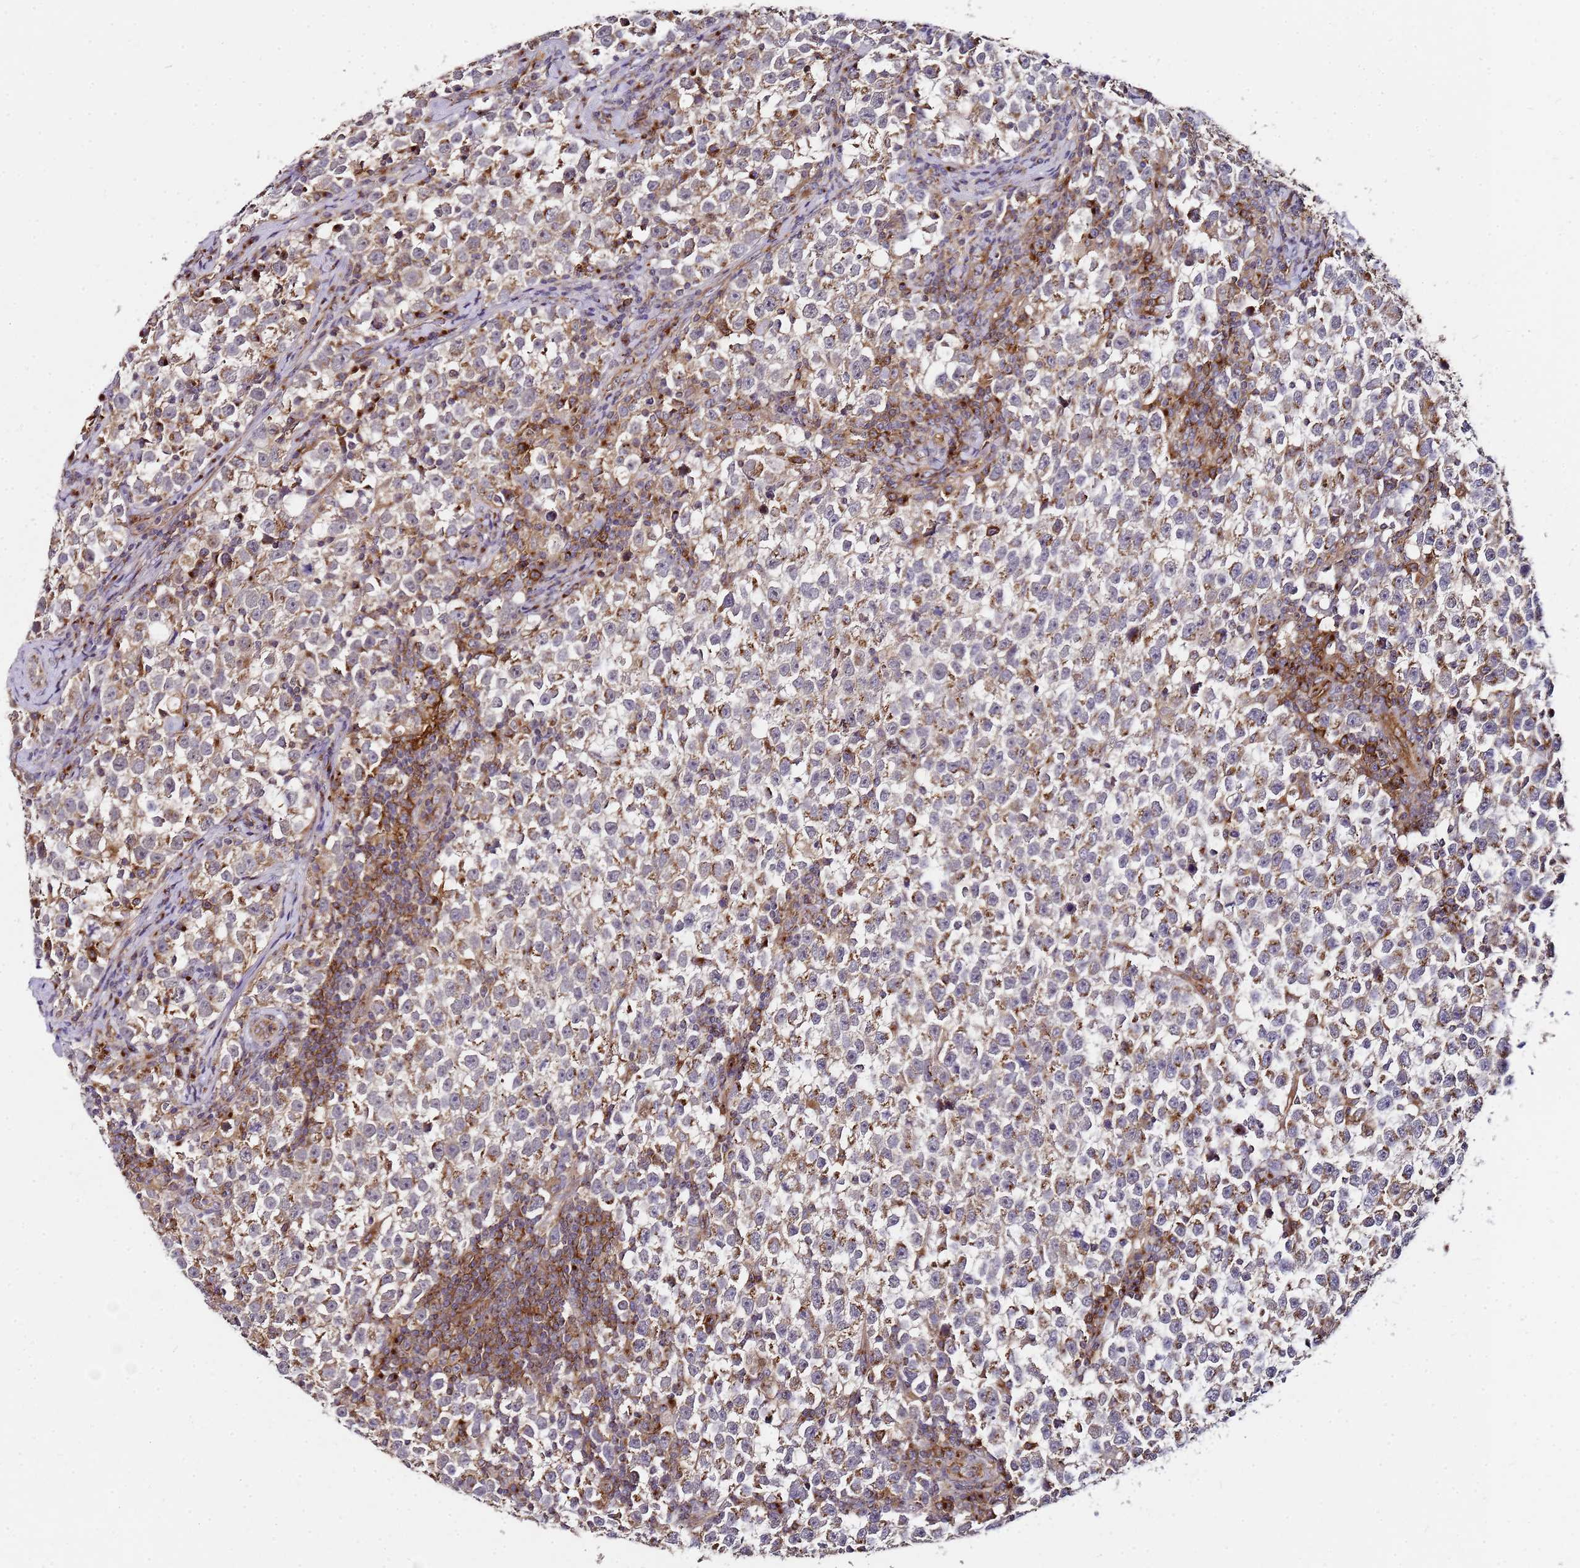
{"staining": {"intensity": "moderate", "quantity": "25%-75%", "location": "cytoplasmic/membranous"}, "tissue": "testis cancer", "cell_type": "Tumor cells", "image_type": "cancer", "snomed": [{"axis": "morphology", "description": "Normal tissue, NOS"}, {"axis": "morphology", "description": "Seminoma, NOS"}, {"axis": "topography", "description": "Testis"}], "caption": "Brown immunohistochemical staining in testis cancer (seminoma) reveals moderate cytoplasmic/membranous staining in approximately 25%-75% of tumor cells. (DAB = brown stain, brightfield microscopy at high magnification).", "gene": "MRPL49", "patient": {"sex": "male", "age": 43}}